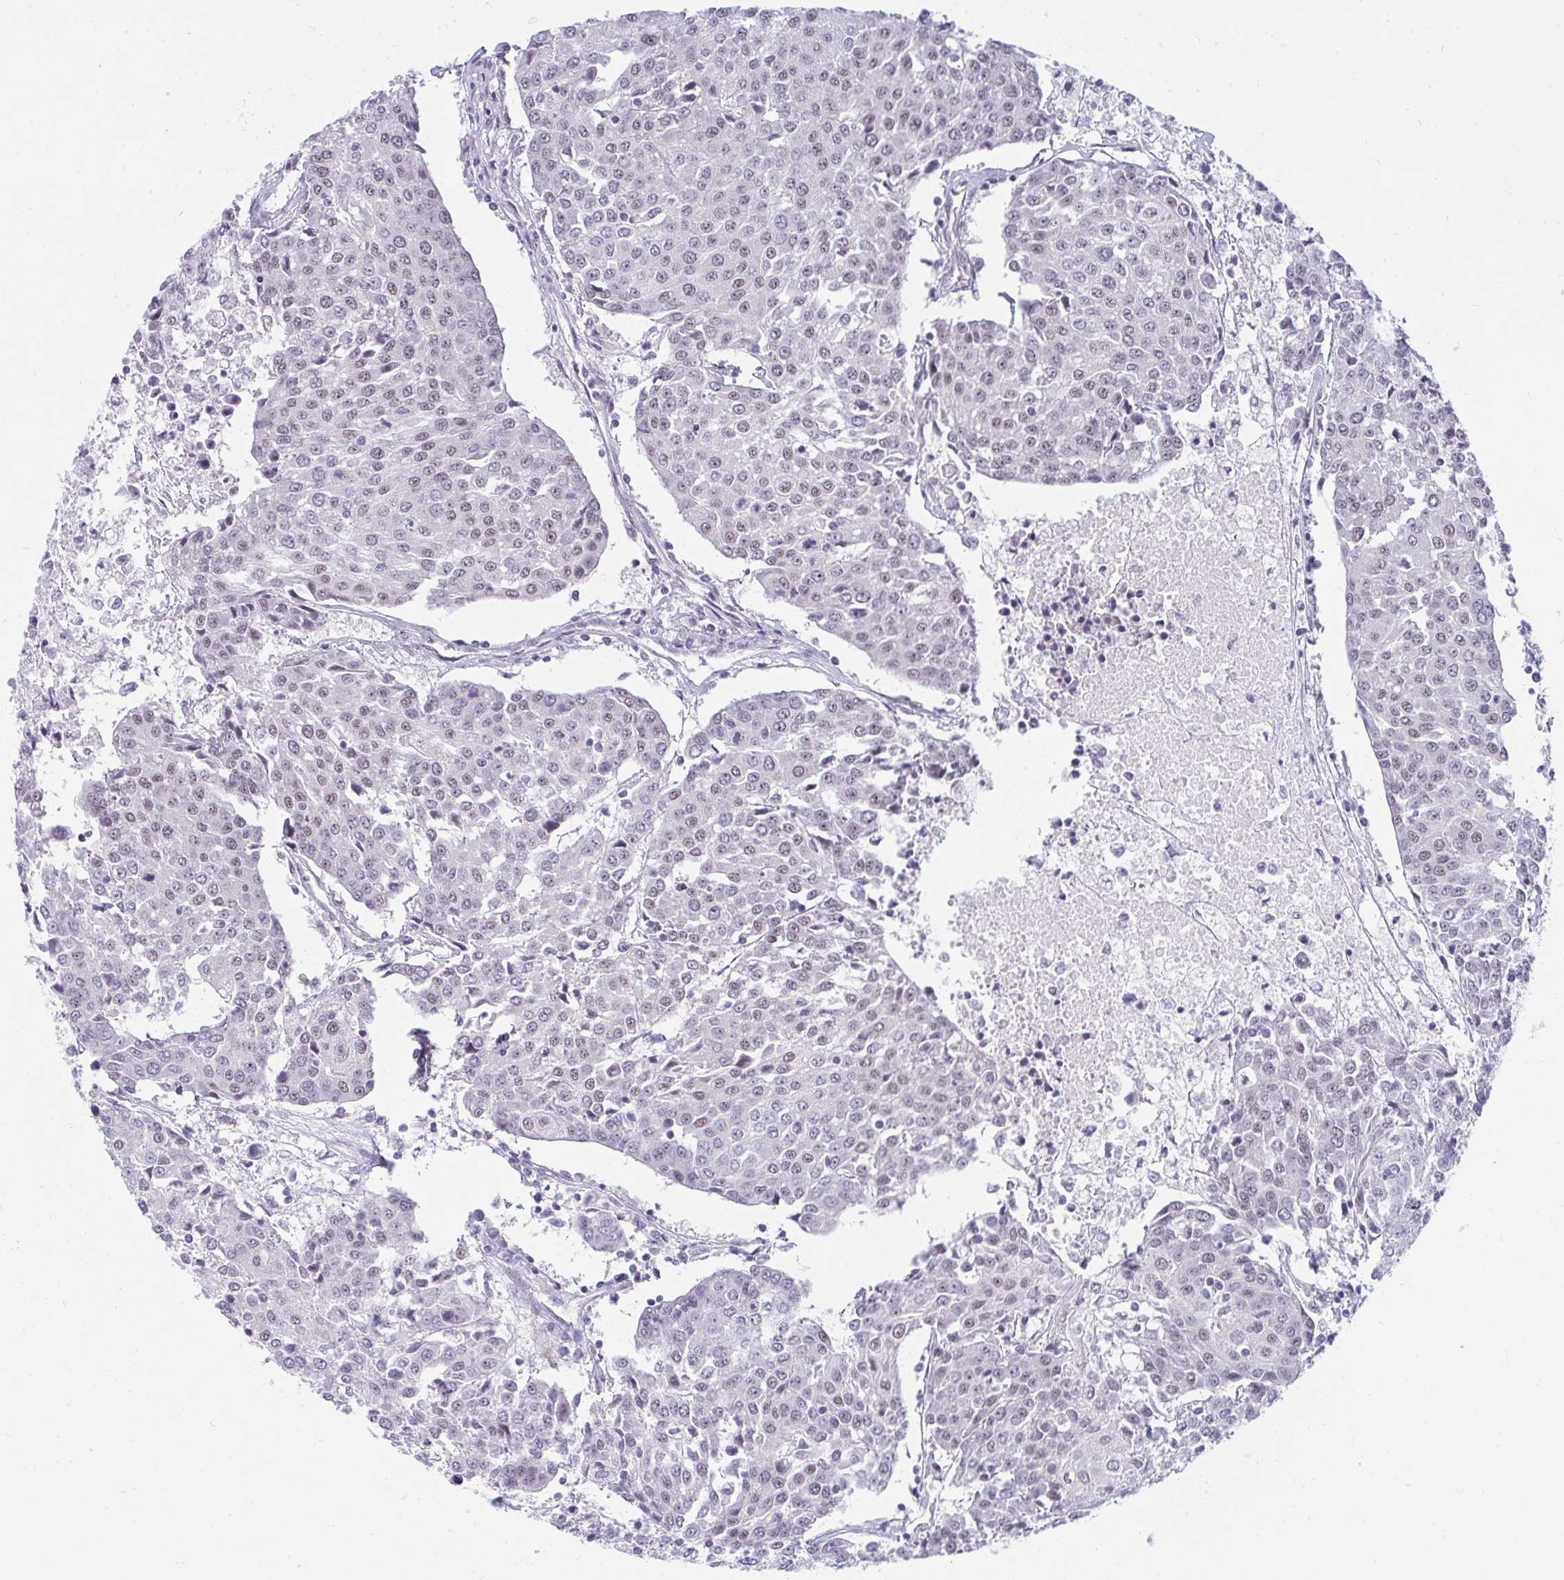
{"staining": {"intensity": "weak", "quantity": "25%-75%", "location": "nuclear"}, "tissue": "urothelial cancer", "cell_type": "Tumor cells", "image_type": "cancer", "snomed": [{"axis": "morphology", "description": "Urothelial carcinoma, High grade"}, {"axis": "topography", "description": "Urinary bladder"}], "caption": "Immunohistochemistry of urothelial cancer shows low levels of weak nuclear expression in approximately 25%-75% of tumor cells. Immunohistochemistry stains the protein in brown and the nuclei are stained blue.", "gene": "PRR14", "patient": {"sex": "female", "age": 85}}